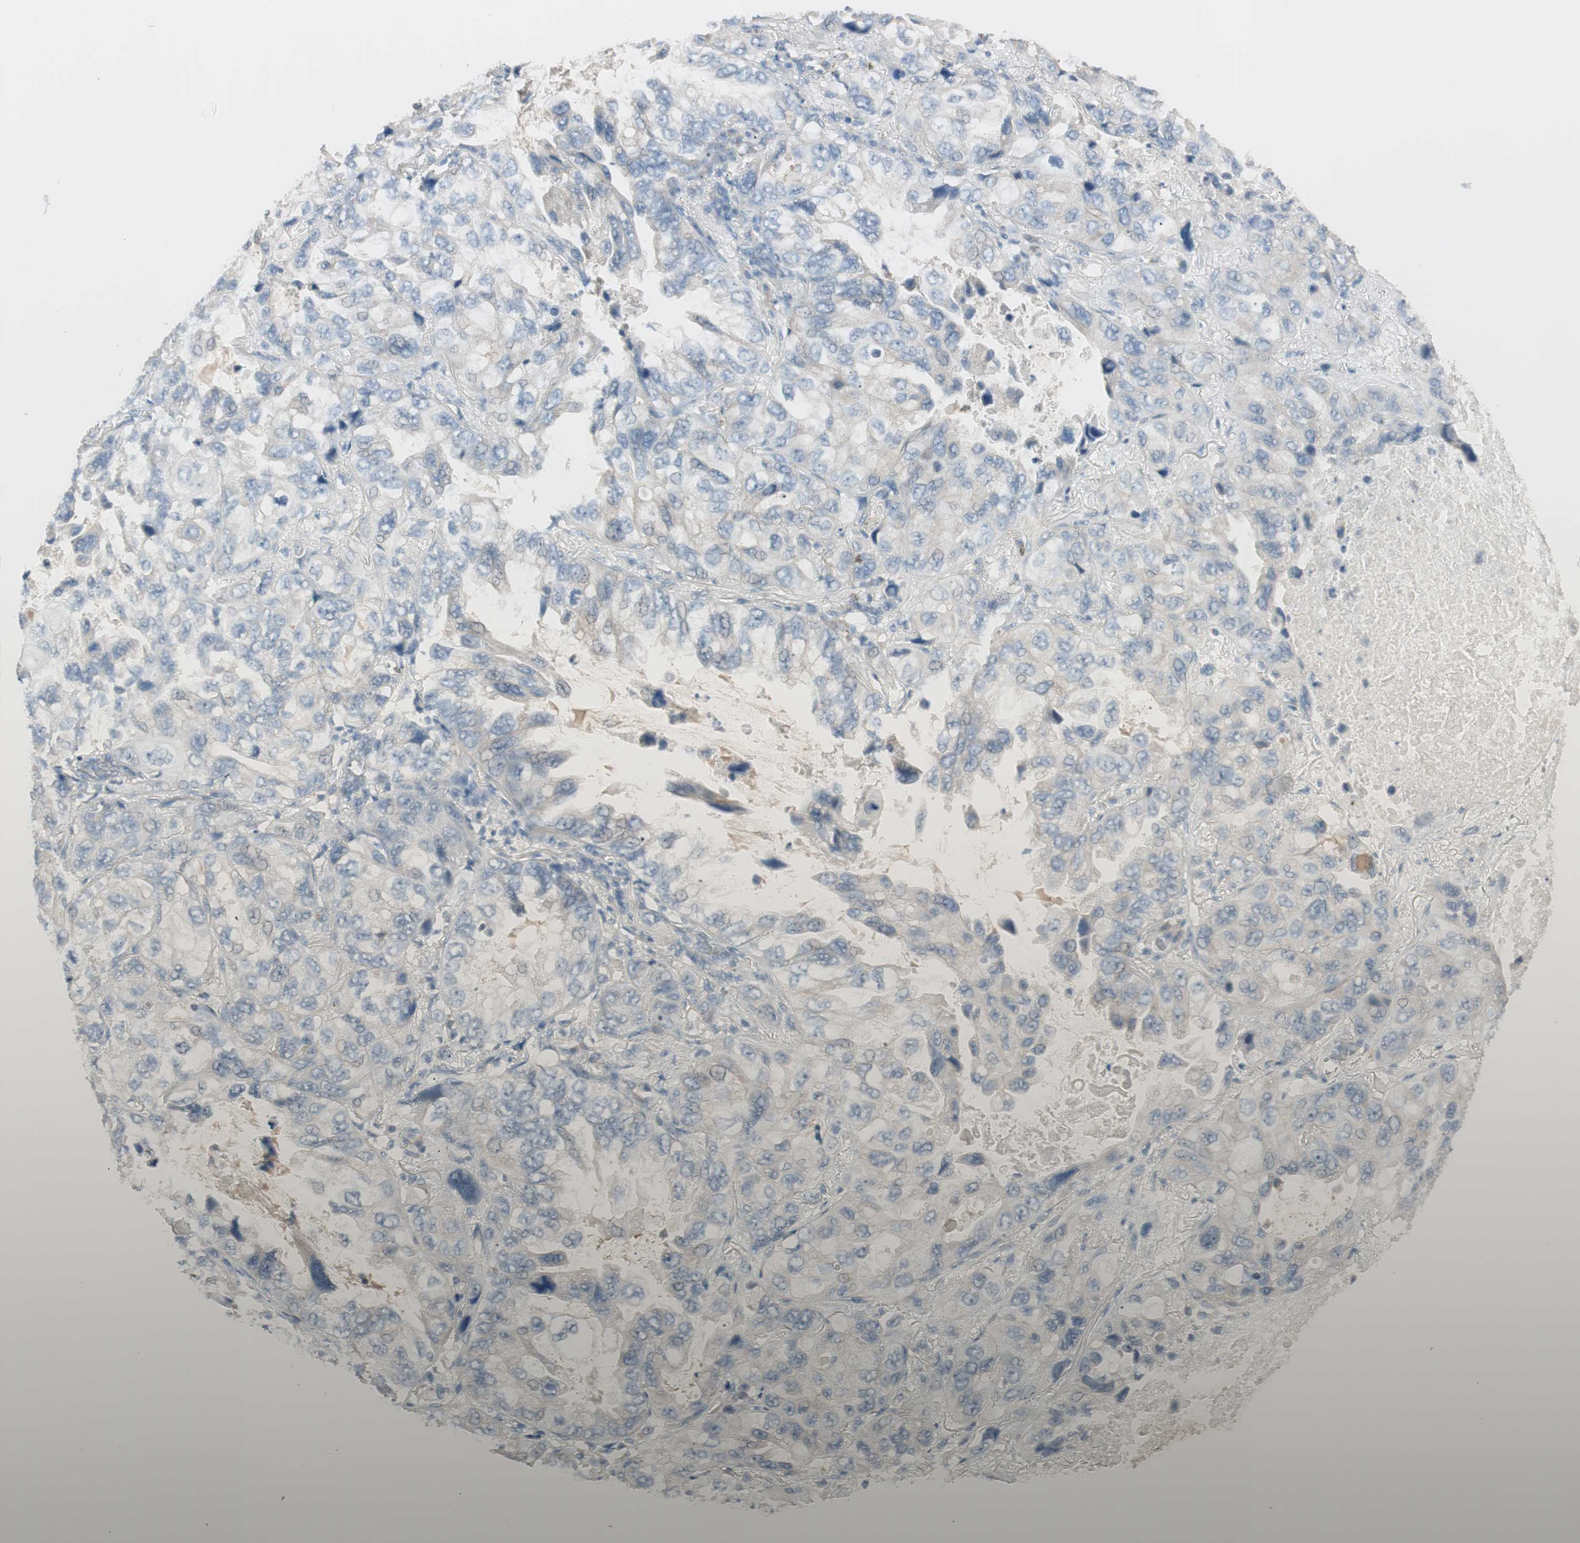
{"staining": {"intensity": "weak", "quantity": "25%-75%", "location": "cytoplasmic/membranous"}, "tissue": "lung cancer", "cell_type": "Tumor cells", "image_type": "cancer", "snomed": [{"axis": "morphology", "description": "Squamous cell carcinoma, NOS"}, {"axis": "topography", "description": "Lung"}], "caption": "Immunohistochemistry of lung cancer reveals low levels of weak cytoplasmic/membranous staining in about 25%-75% of tumor cells.", "gene": "KHK", "patient": {"sex": "female", "age": 73}}